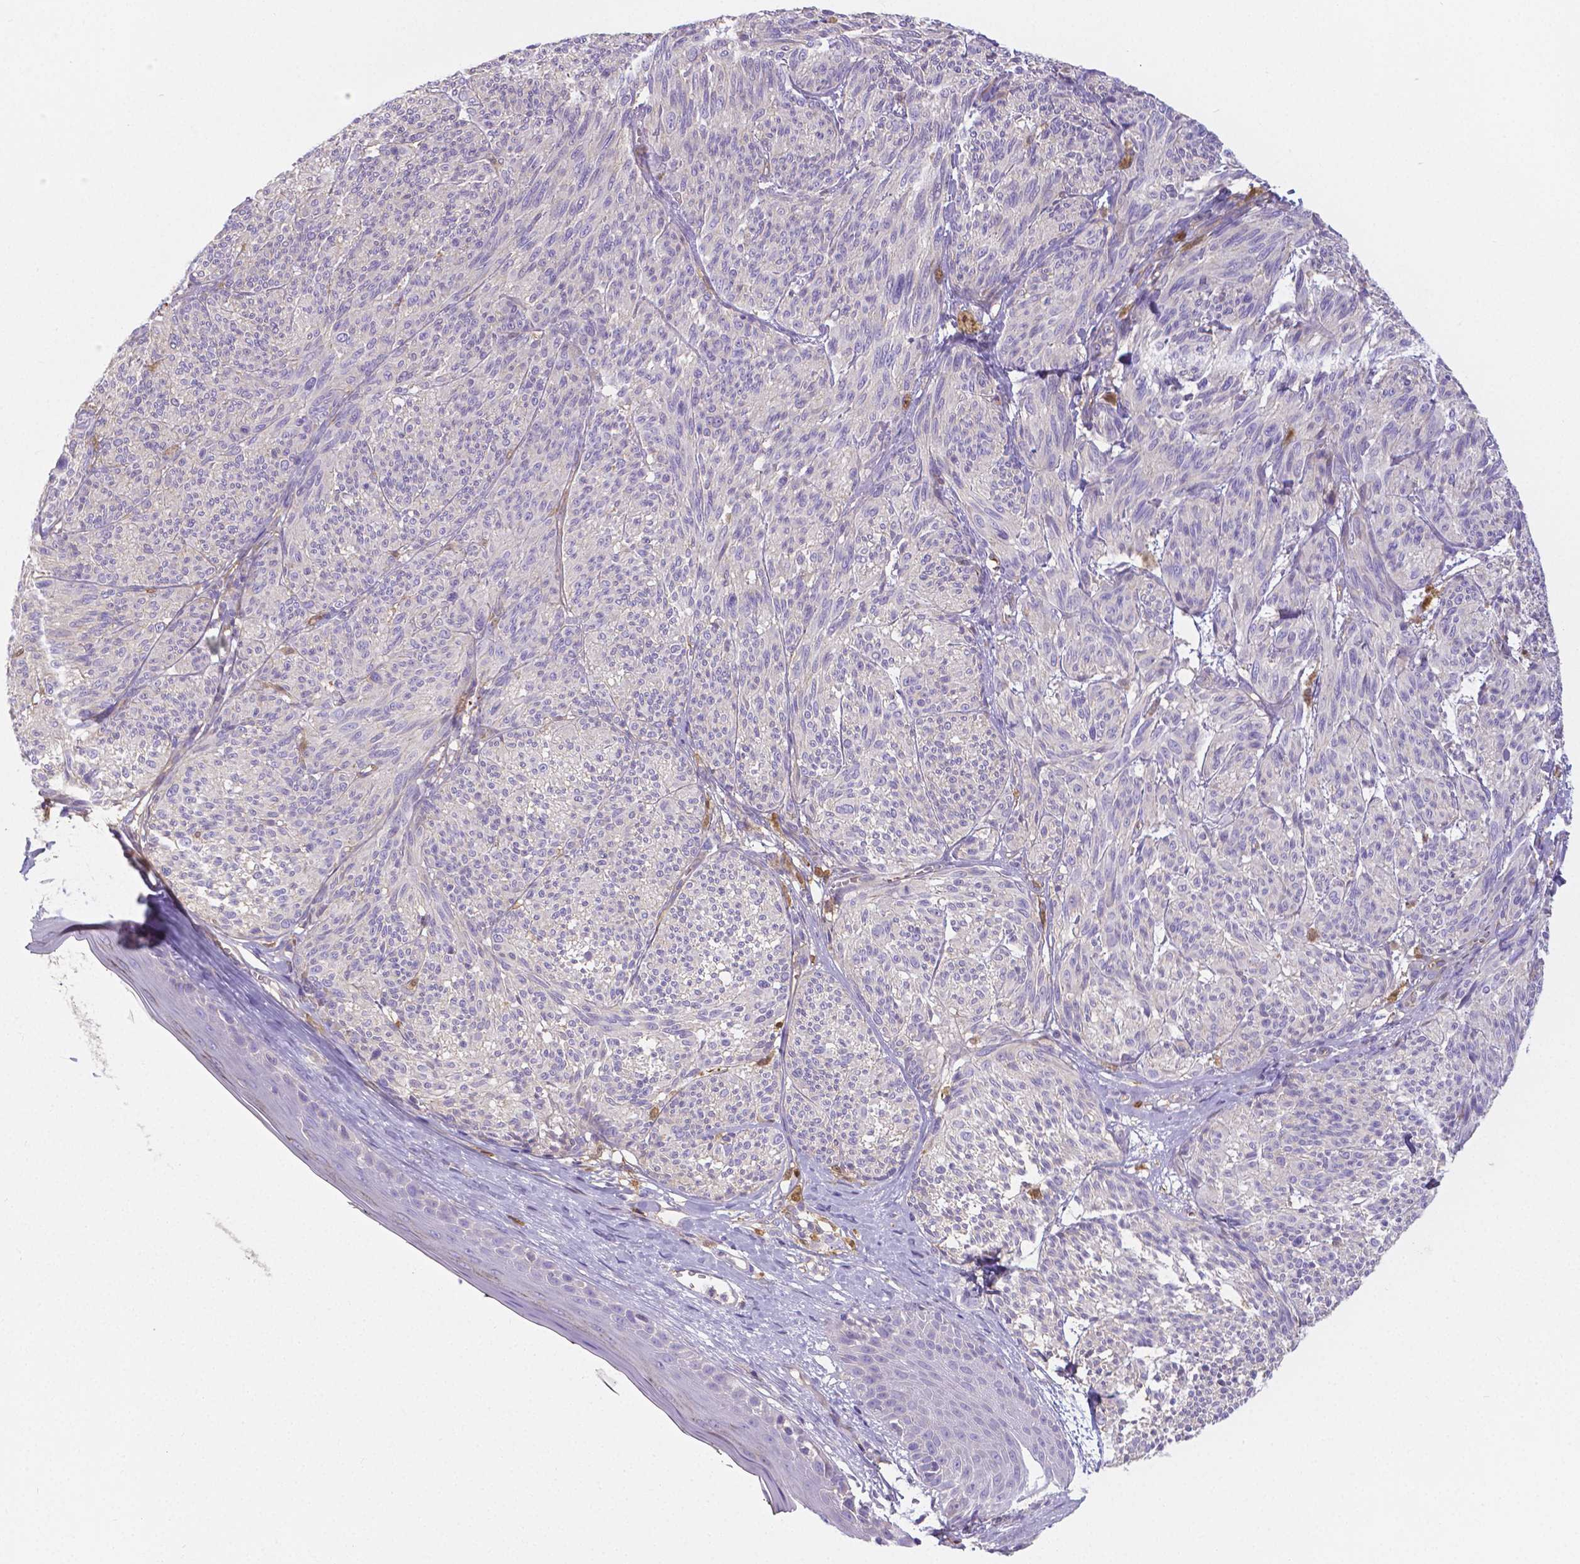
{"staining": {"intensity": "negative", "quantity": "none", "location": "none"}, "tissue": "melanoma", "cell_type": "Tumor cells", "image_type": "cancer", "snomed": [{"axis": "morphology", "description": "Malignant melanoma, NOS"}, {"axis": "topography", "description": "Skin"}], "caption": "This is an IHC photomicrograph of malignant melanoma. There is no staining in tumor cells.", "gene": "CRMP1", "patient": {"sex": "male", "age": 79}}